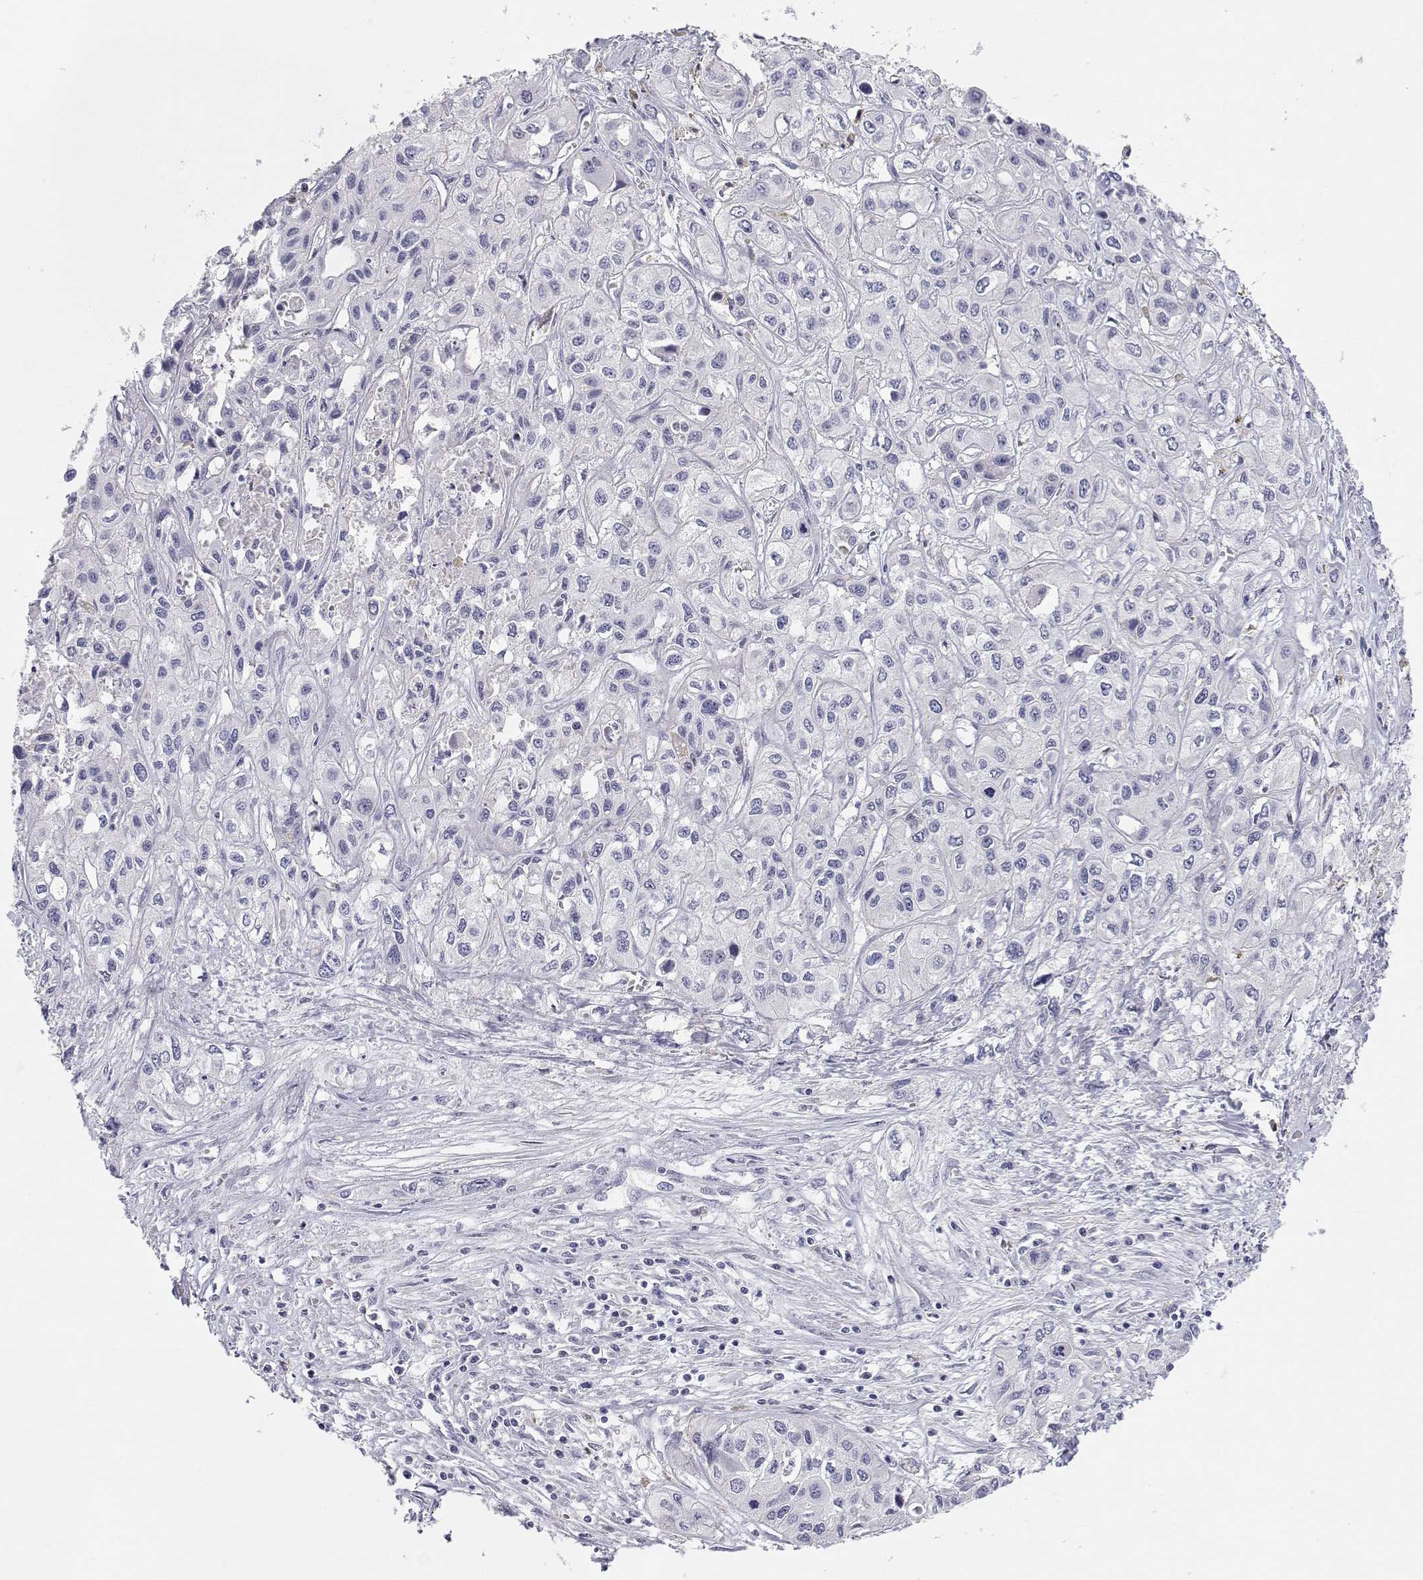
{"staining": {"intensity": "negative", "quantity": "none", "location": "none"}, "tissue": "liver cancer", "cell_type": "Tumor cells", "image_type": "cancer", "snomed": [{"axis": "morphology", "description": "Cholangiocarcinoma"}, {"axis": "topography", "description": "Liver"}], "caption": "Image shows no protein expression in tumor cells of cholangiocarcinoma (liver) tissue.", "gene": "BHMT", "patient": {"sex": "female", "age": 66}}